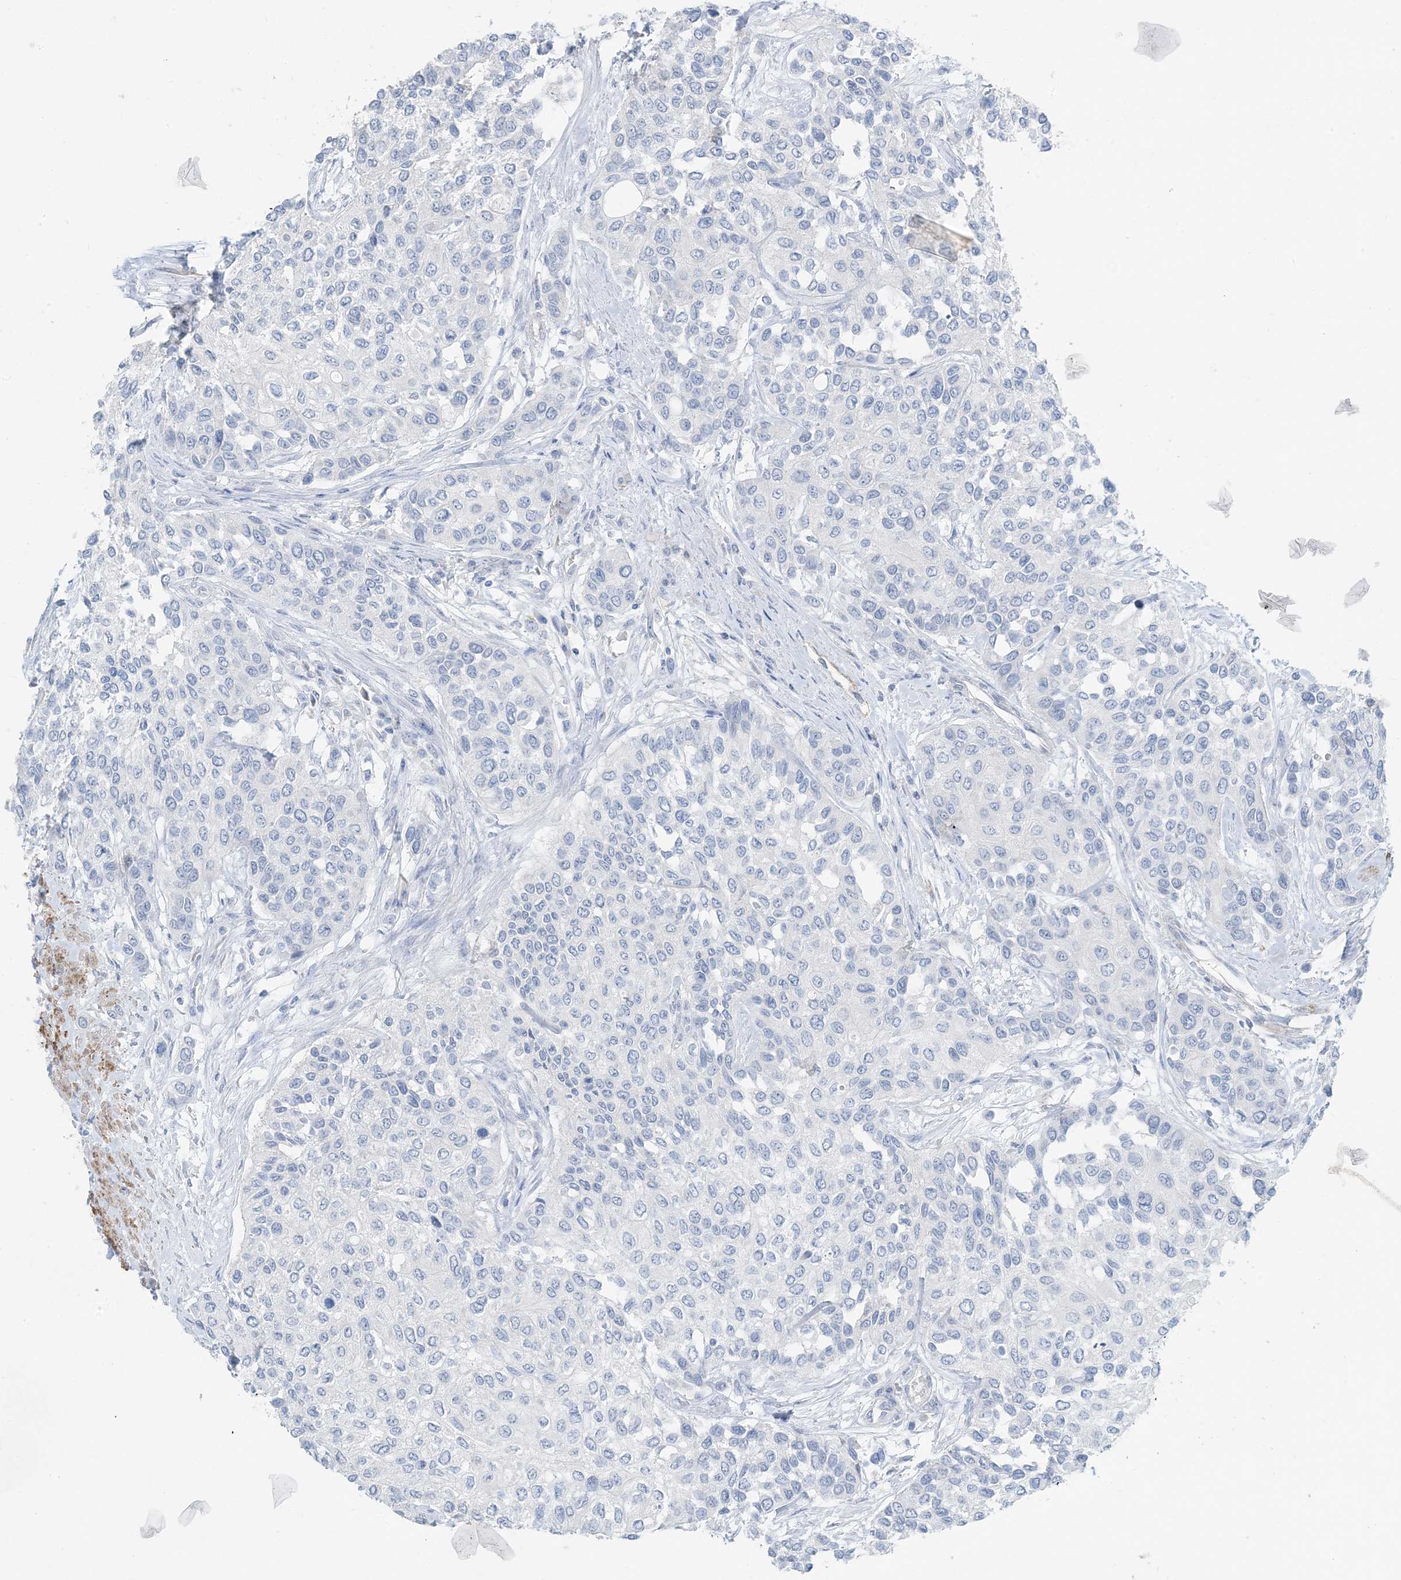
{"staining": {"intensity": "negative", "quantity": "none", "location": "none"}, "tissue": "urothelial cancer", "cell_type": "Tumor cells", "image_type": "cancer", "snomed": [{"axis": "morphology", "description": "Normal tissue, NOS"}, {"axis": "morphology", "description": "Urothelial carcinoma, High grade"}, {"axis": "topography", "description": "Vascular tissue"}, {"axis": "topography", "description": "Urinary bladder"}], "caption": "A high-resolution image shows immunohistochemistry staining of urothelial cancer, which displays no significant staining in tumor cells.", "gene": "PGM5", "patient": {"sex": "female", "age": 56}}